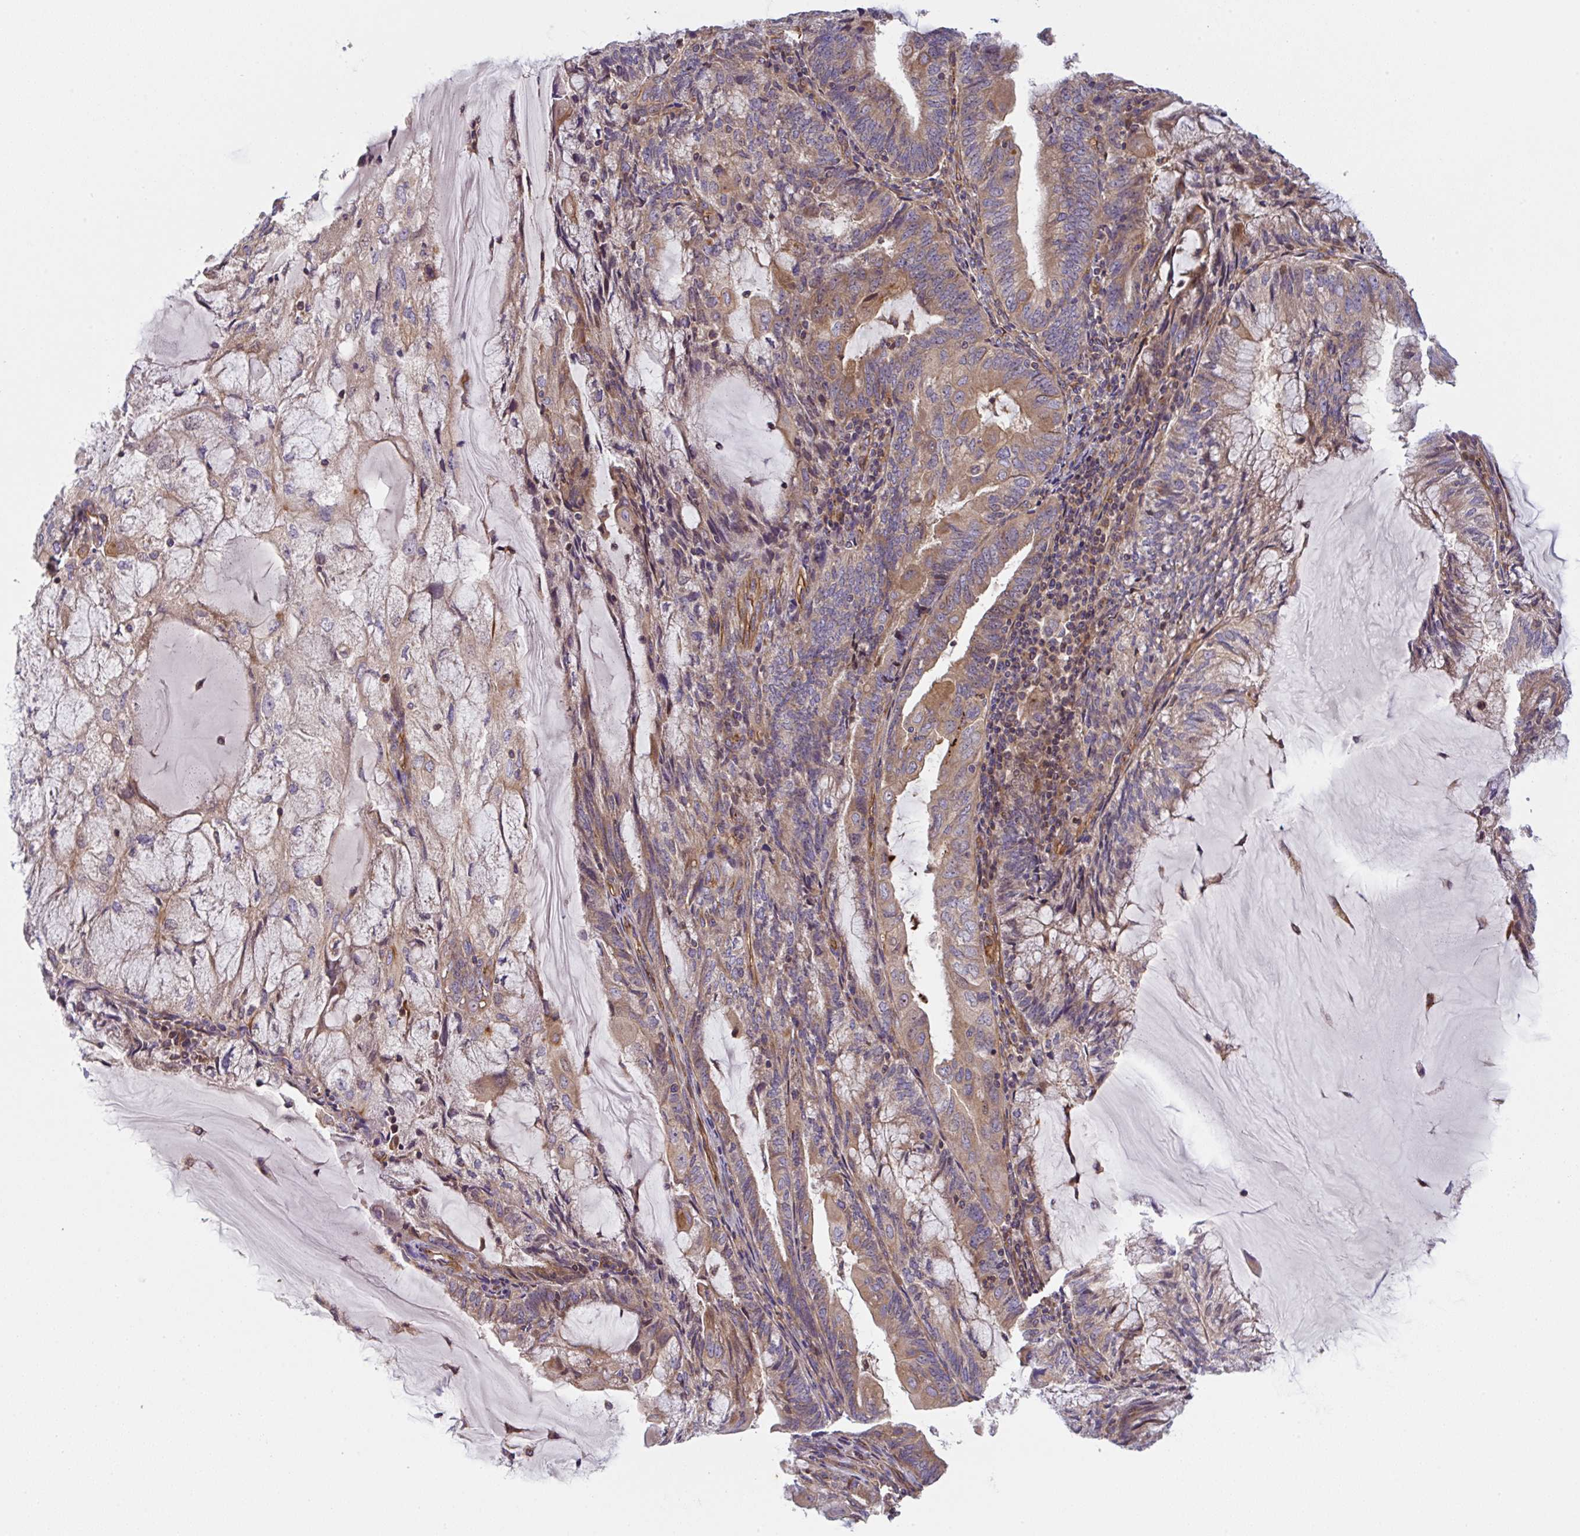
{"staining": {"intensity": "moderate", "quantity": "25%-75%", "location": "cytoplasmic/membranous"}, "tissue": "endometrial cancer", "cell_type": "Tumor cells", "image_type": "cancer", "snomed": [{"axis": "morphology", "description": "Adenocarcinoma, NOS"}, {"axis": "topography", "description": "Endometrium"}], "caption": "DAB immunohistochemical staining of human endometrial cancer displays moderate cytoplasmic/membranous protein positivity in about 25%-75% of tumor cells.", "gene": "APOBEC3D", "patient": {"sex": "female", "age": 81}}